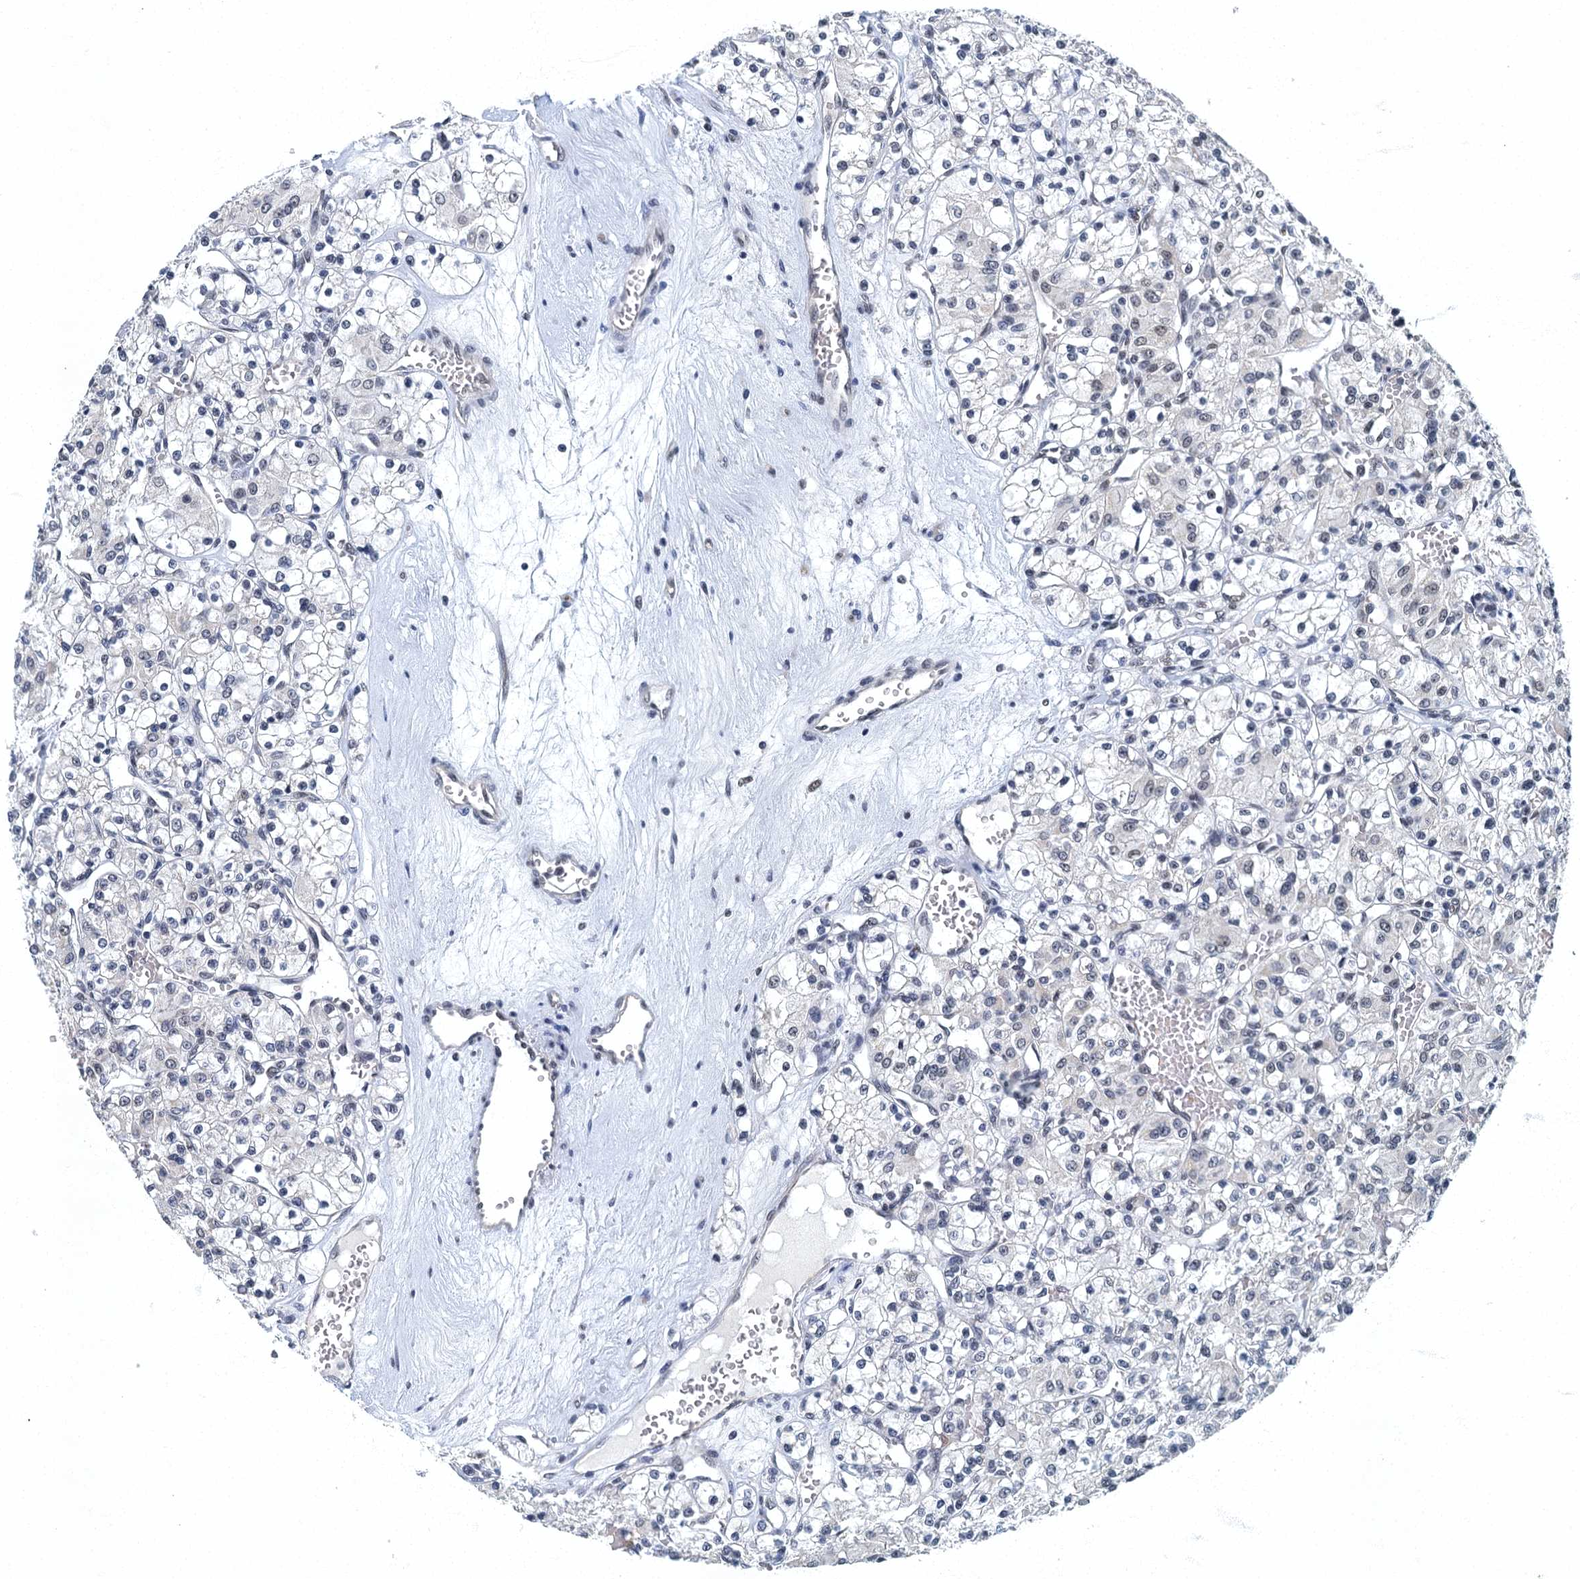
{"staining": {"intensity": "negative", "quantity": "none", "location": "none"}, "tissue": "renal cancer", "cell_type": "Tumor cells", "image_type": "cancer", "snomed": [{"axis": "morphology", "description": "Adenocarcinoma, NOS"}, {"axis": "topography", "description": "Kidney"}], "caption": "Human adenocarcinoma (renal) stained for a protein using immunohistochemistry demonstrates no positivity in tumor cells.", "gene": "GADL1", "patient": {"sex": "female", "age": 59}}